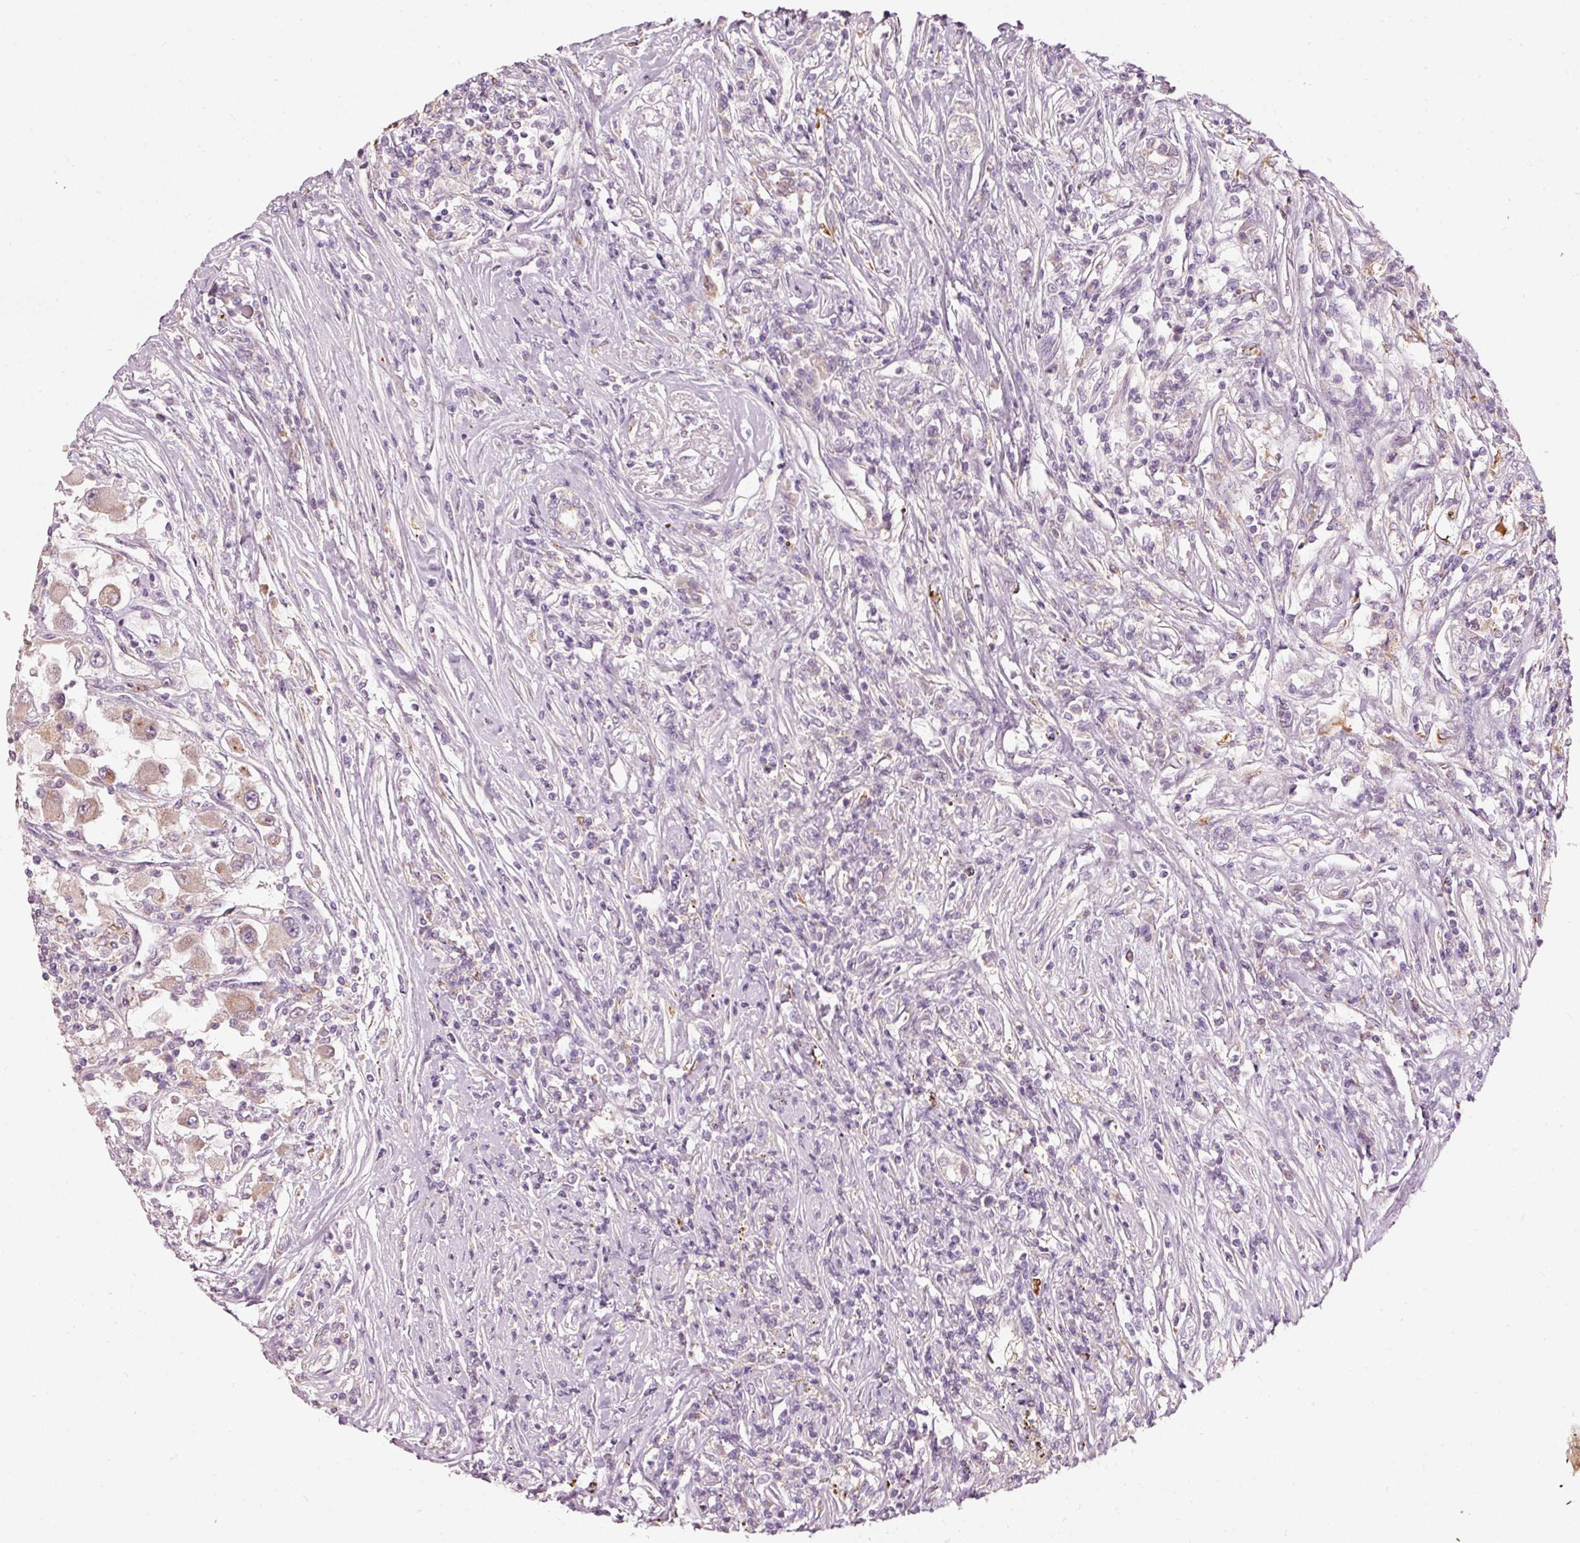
{"staining": {"intensity": "moderate", "quantity": "<25%", "location": "cytoplasmic/membranous"}, "tissue": "renal cancer", "cell_type": "Tumor cells", "image_type": "cancer", "snomed": [{"axis": "morphology", "description": "Adenocarcinoma, NOS"}, {"axis": "topography", "description": "Kidney"}], "caption": "Renal adenocarcinoma stained with a protein marker reveals moderate staining in tumor cells.", "gene": "KLHL21", "patient": {"sex": "female", "age": 67}}